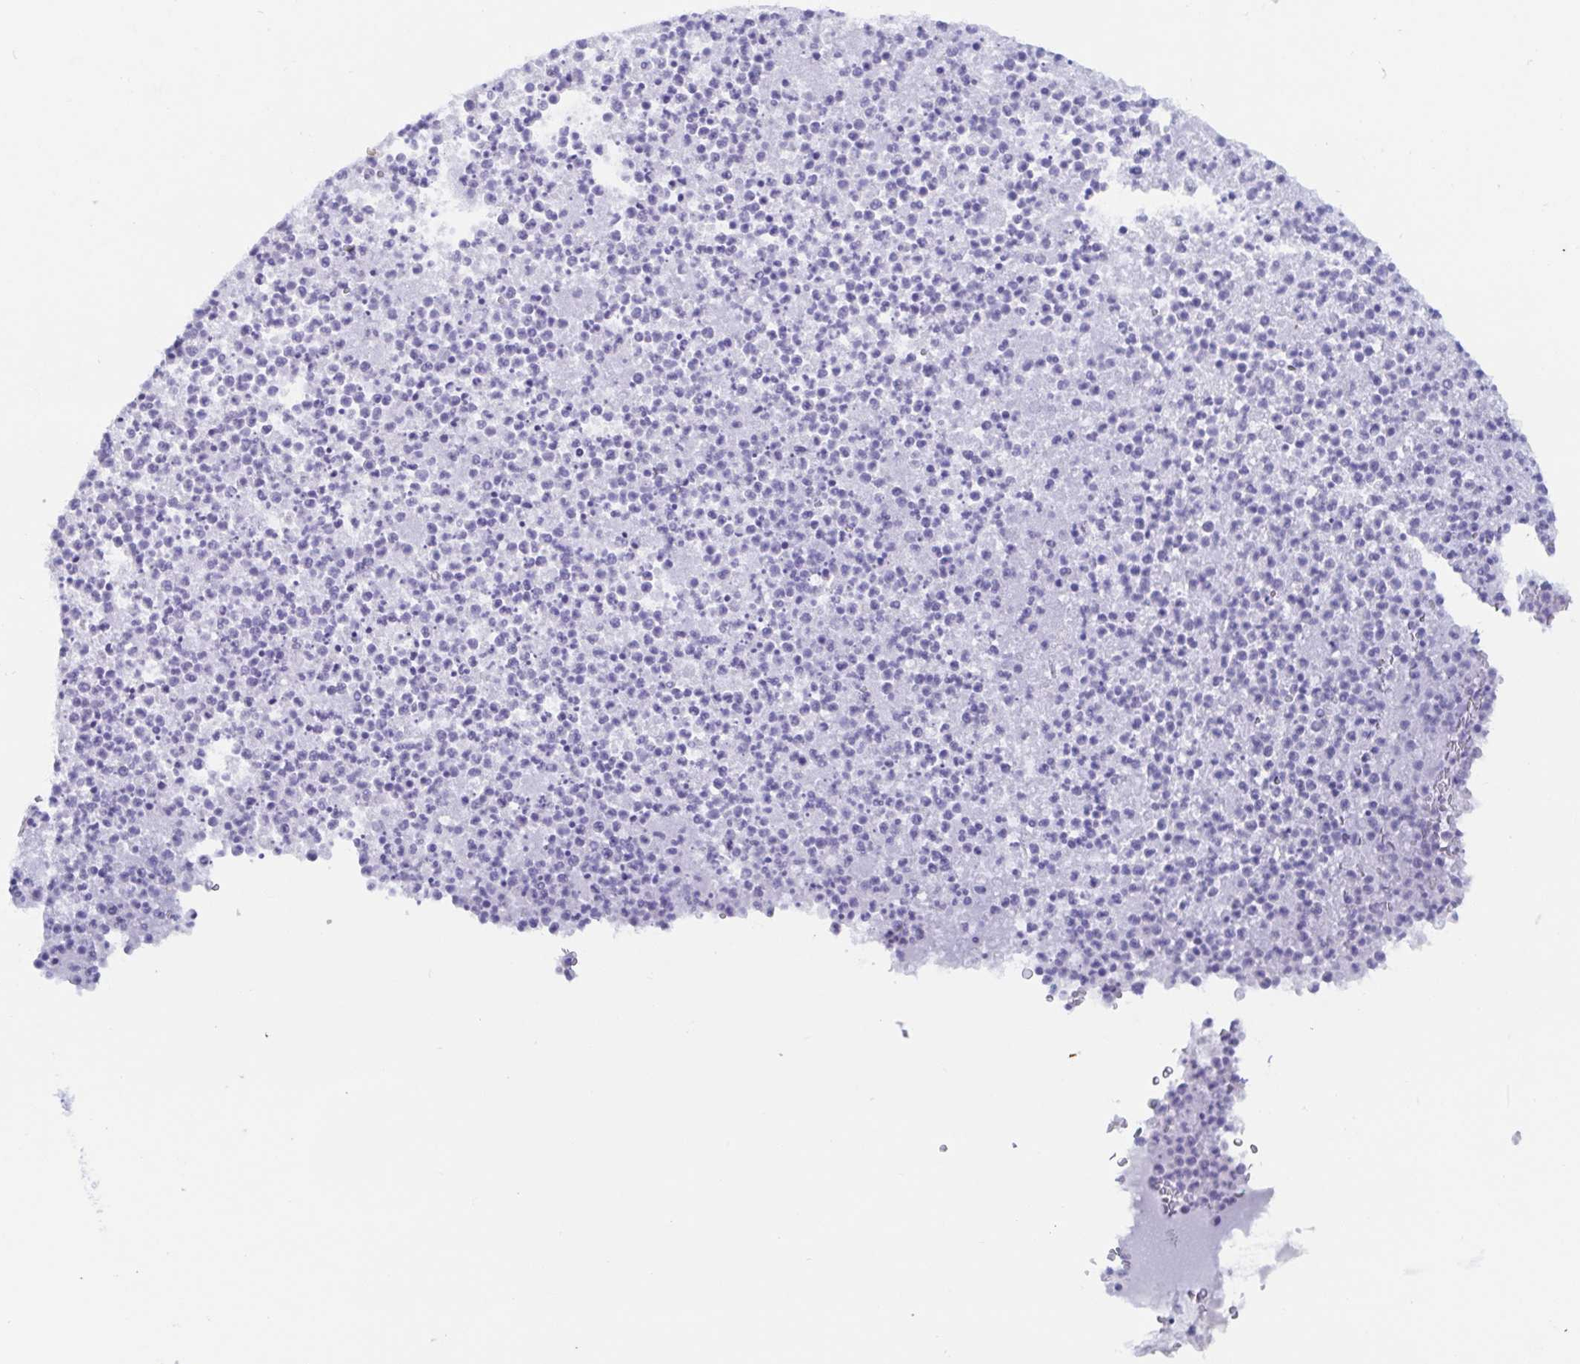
{"staining": {"intensity": "negative", "quantity": "none", "location": "none"}, "tissue": "bronchus", "cell_type": "Respiratory epithelial cells", "image_type": "normal", "snomed": [{"axis": "morphology", "description": "Normal tissue, NOS"}, {"axis": "topography", "description": "Cartilage tissue"}, {"axis": "topography", "description": "Bronchus"}], "caption": "There is no significant positivity in respiratory epithelial cells of bronchus. Brightfield microscopy of immunohistochemistry stained with DAB (brown) and hematoxylin (blue), captured at high magnification.", "gene": "TREH", "patient": {"sex": "male", "age": 56}}